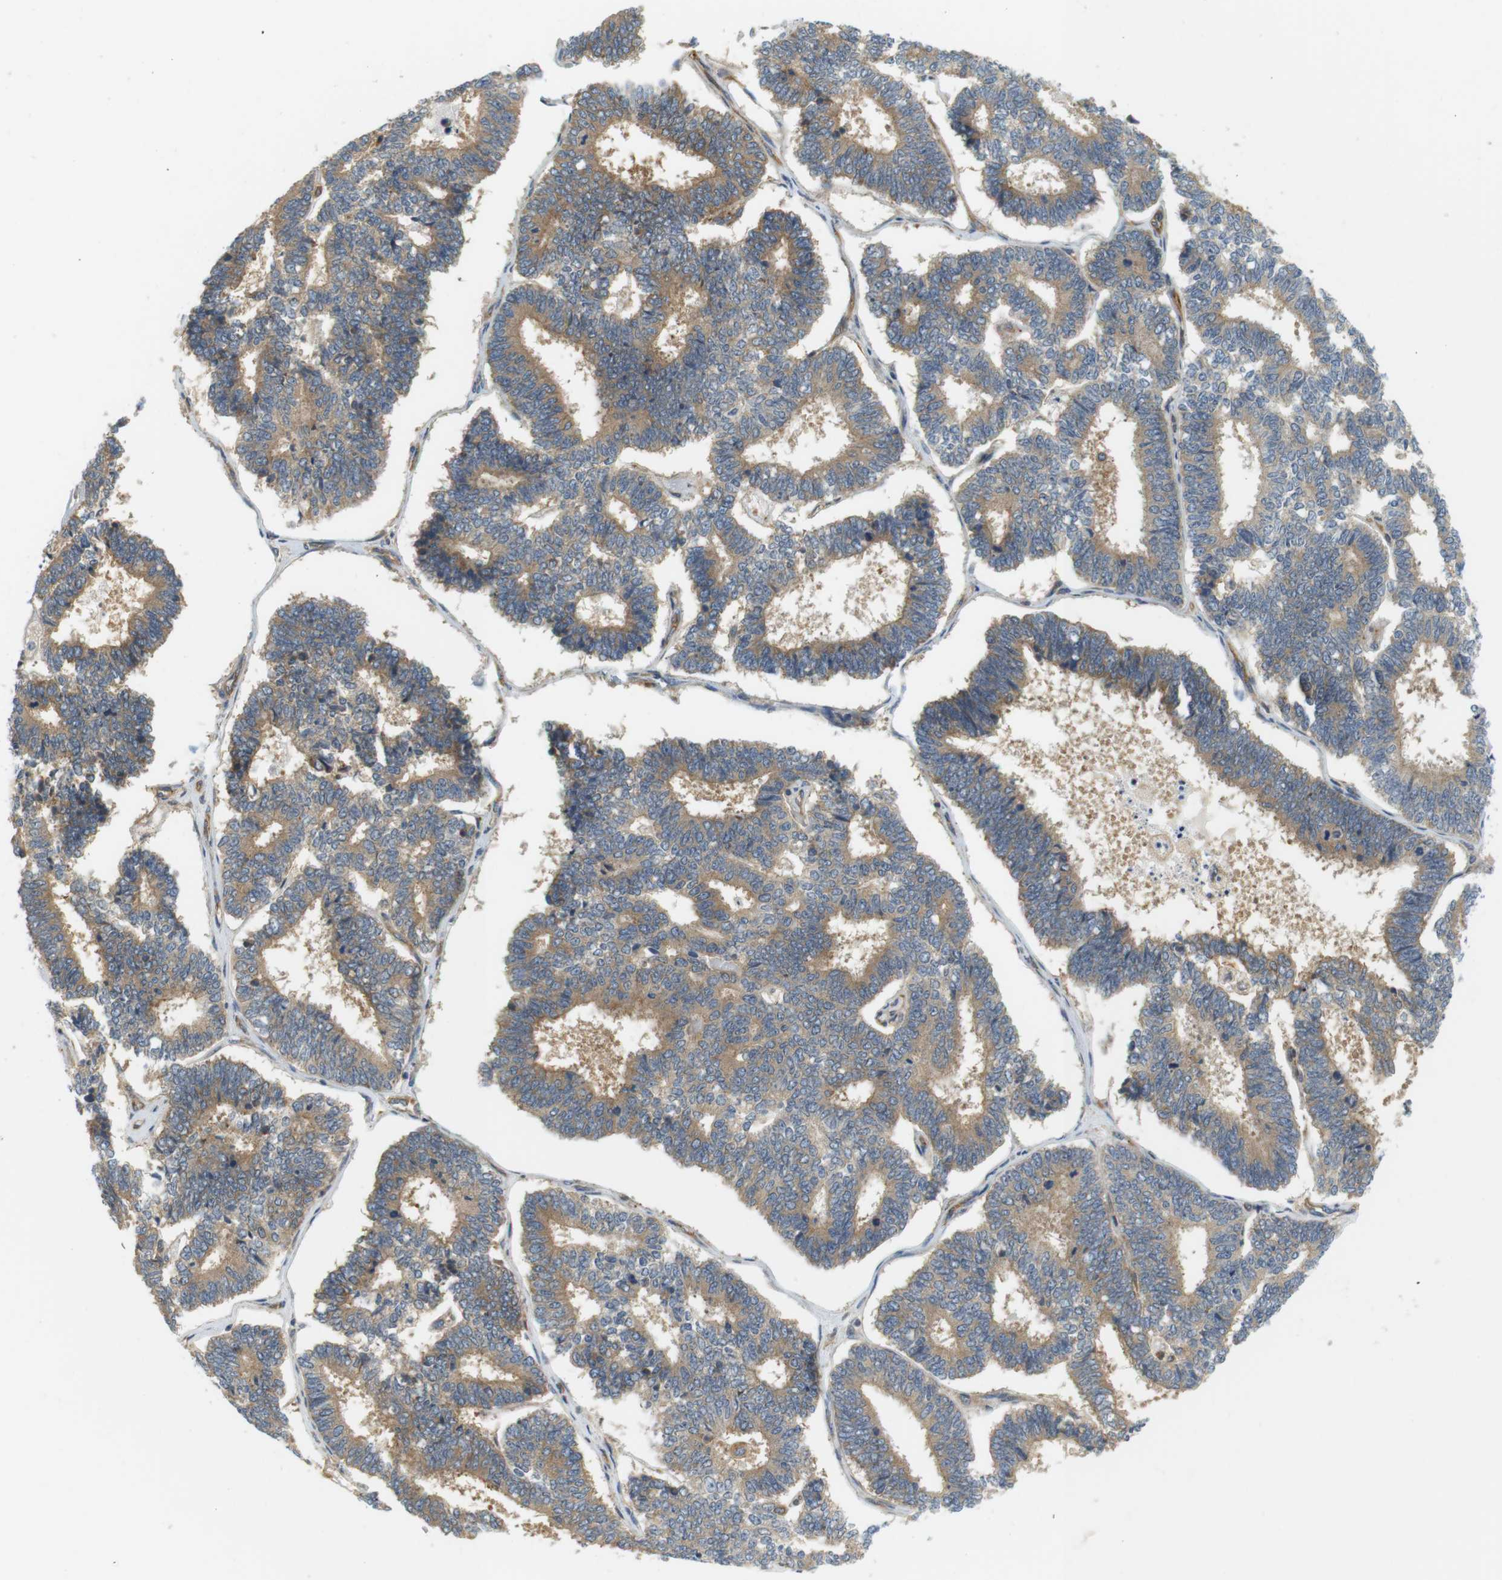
{"staining": {"intensity": "weak", "quantity": ">75%", "location": "cytoplasmic/membranous"}, "tissue": "endometrial cancer", "cell_type": "Tumor cells", "image_type": "cancer", "snomed": [{"axis": "morphology", "description": "Adenocarcinoma, NOS"}, {"axis": "topography", "description": "Endometrium"}], "caption": "Protein analysis of endometrial cancer tissue shows weak cytoplasmic/membranous expression in about >75% of tumor cells.", "gene": "SH3GLB1", "patient": {"sex": "female", "age": 70}}